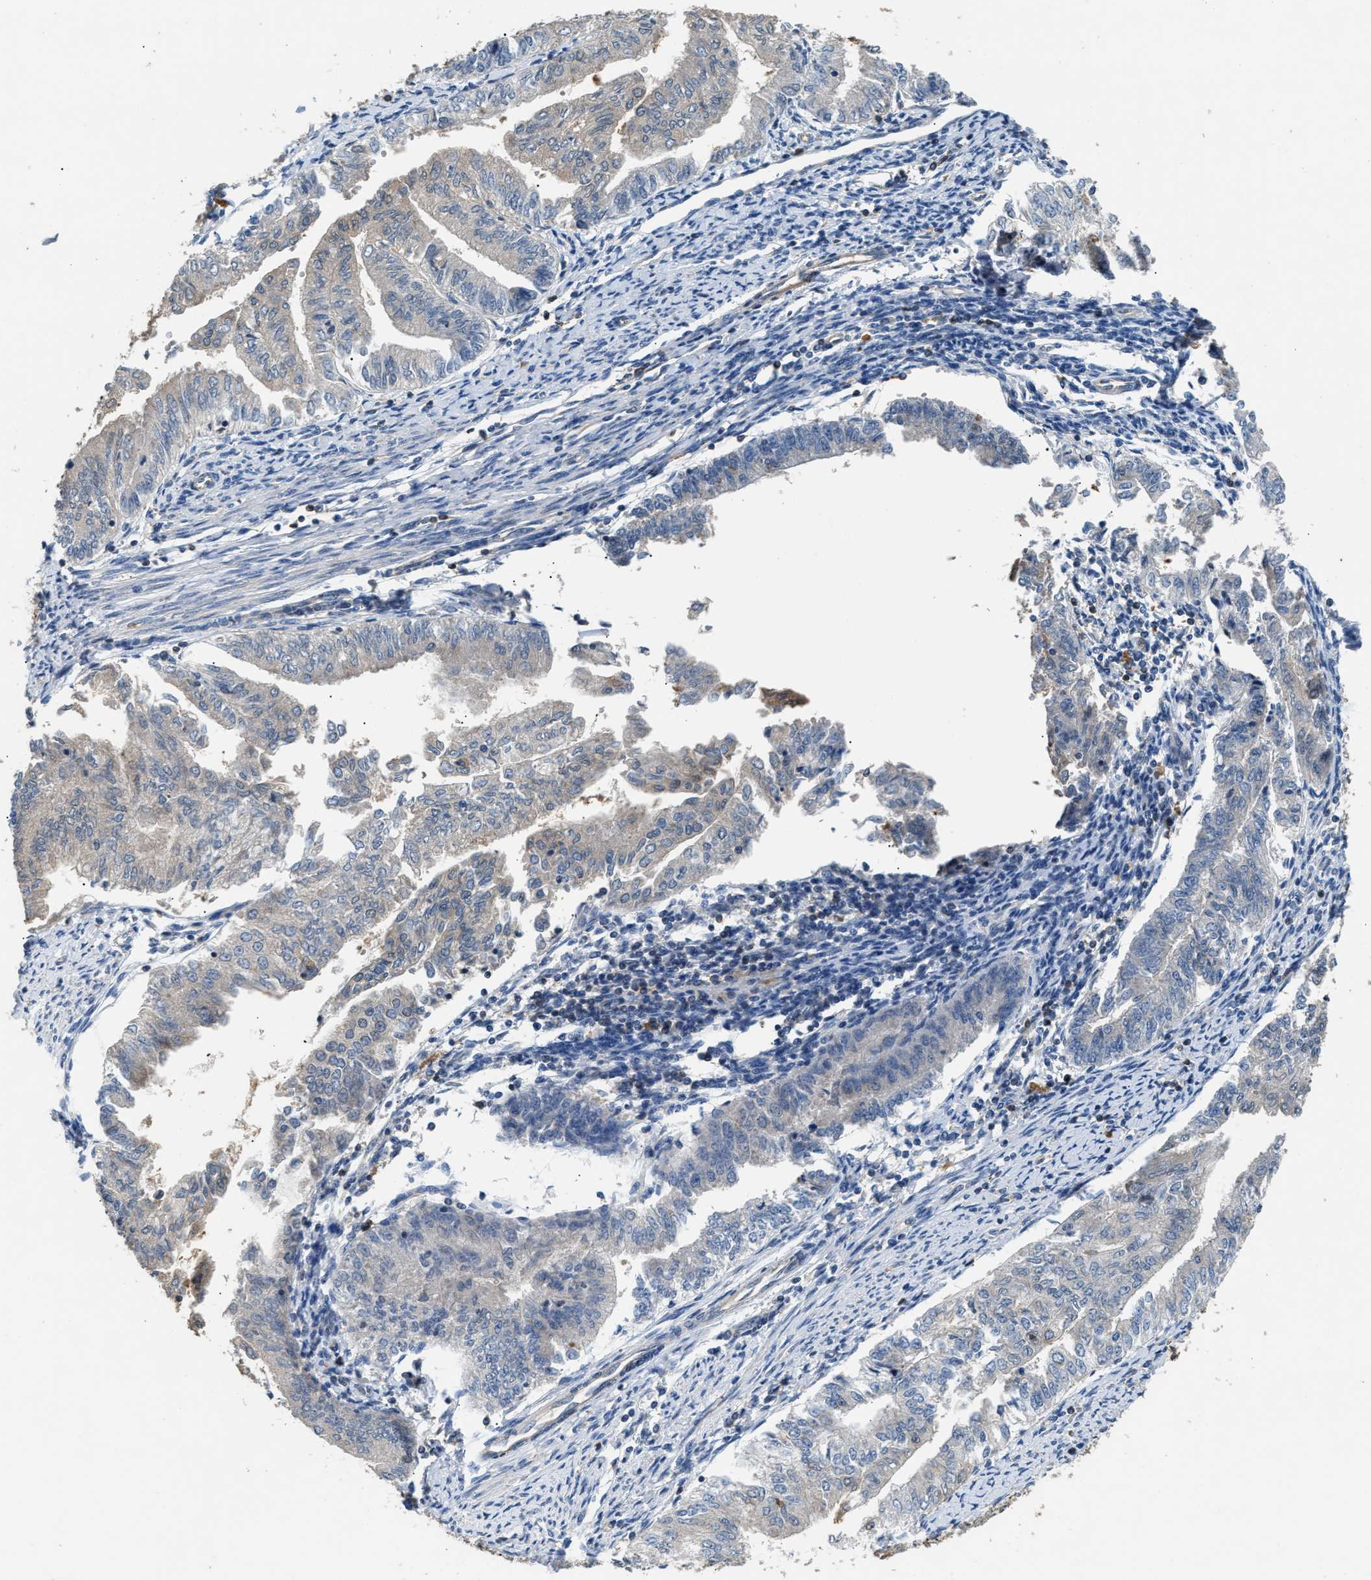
{"staining": {"intensity": "negative", "quantity": "none", "location": "none"}, "tissue": "endometrial cancer", "cell_type": "Tumor cells", "image_type": "cancer", "snomed": [{"axis": "morphology", "description": "Adenocarcinoma, NOS"}, {"axis": "topography", "description": "Endometrium"}], "caption": "The histopathology image shows no significant positivity in tumor cells of endometrial adenocarcinoma. Brightfield microscopy of IHC stained with DAB (3,3'-diaminobenzidine) (brown) and hematoxylin (blue), captured at high magnification.", "gene": "CHUK", "patient": {"sex": "female", "age": 66}}